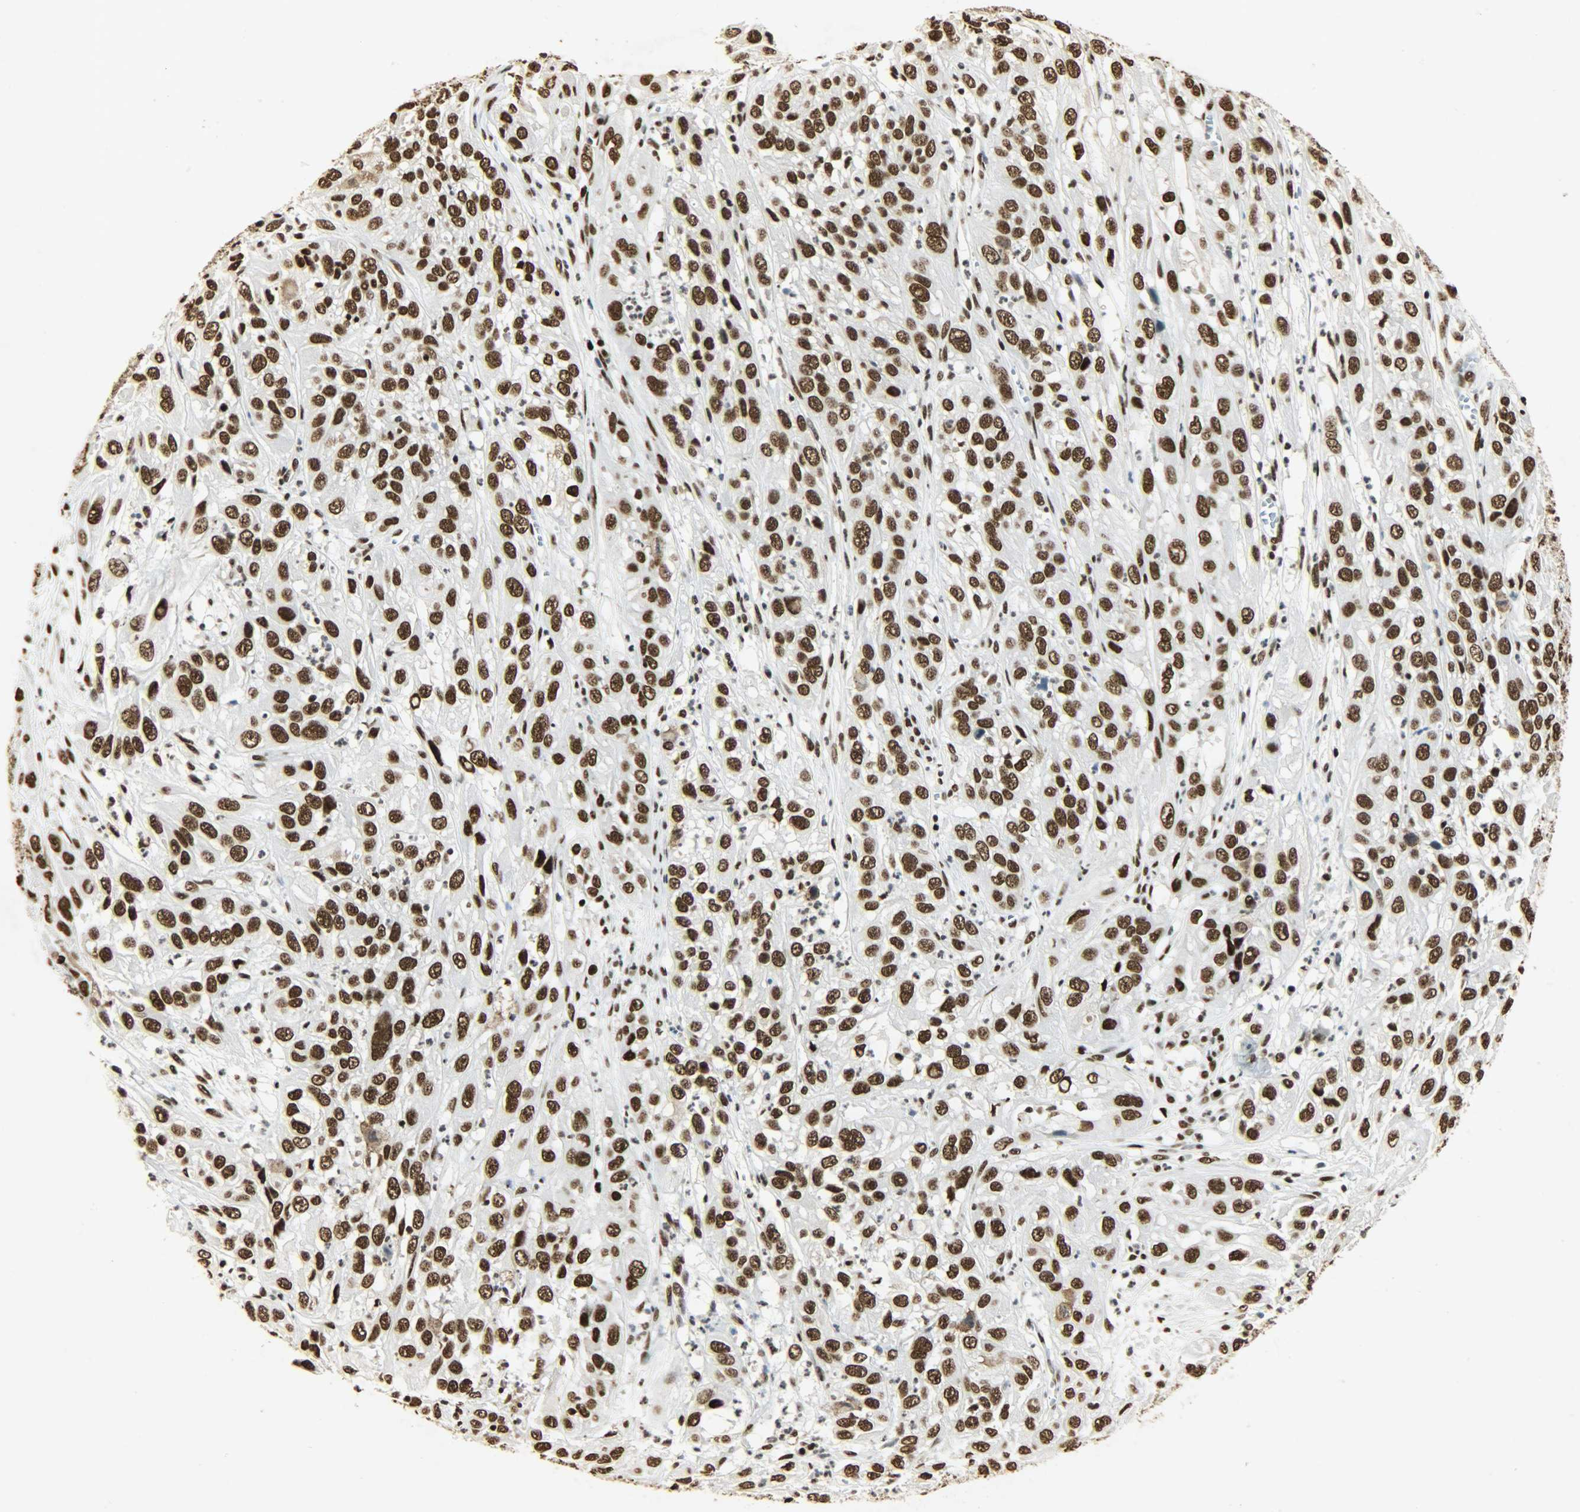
{"staining": {"intensity": "strong", "quantity": ">75%", "location": "nuclear"}, "tissue": "cervical cancer", "cell_type": "Tumor cells", "image_type": "cancer", "snomed": [{"axis": "morphology", "description": "Squamous cell carcinoma, NOS"}, {"axis": "topography", "description": "Cervix"}], "caption": "Immunohistochemistry (IHC) image of cervical cancer stained for a protein (brown), which shows high levels of strong nuclear expression in approximately >75% of tumor cells.", "gene": "KHDRBS1", "patient": {"sex": "female", "age": 32}}